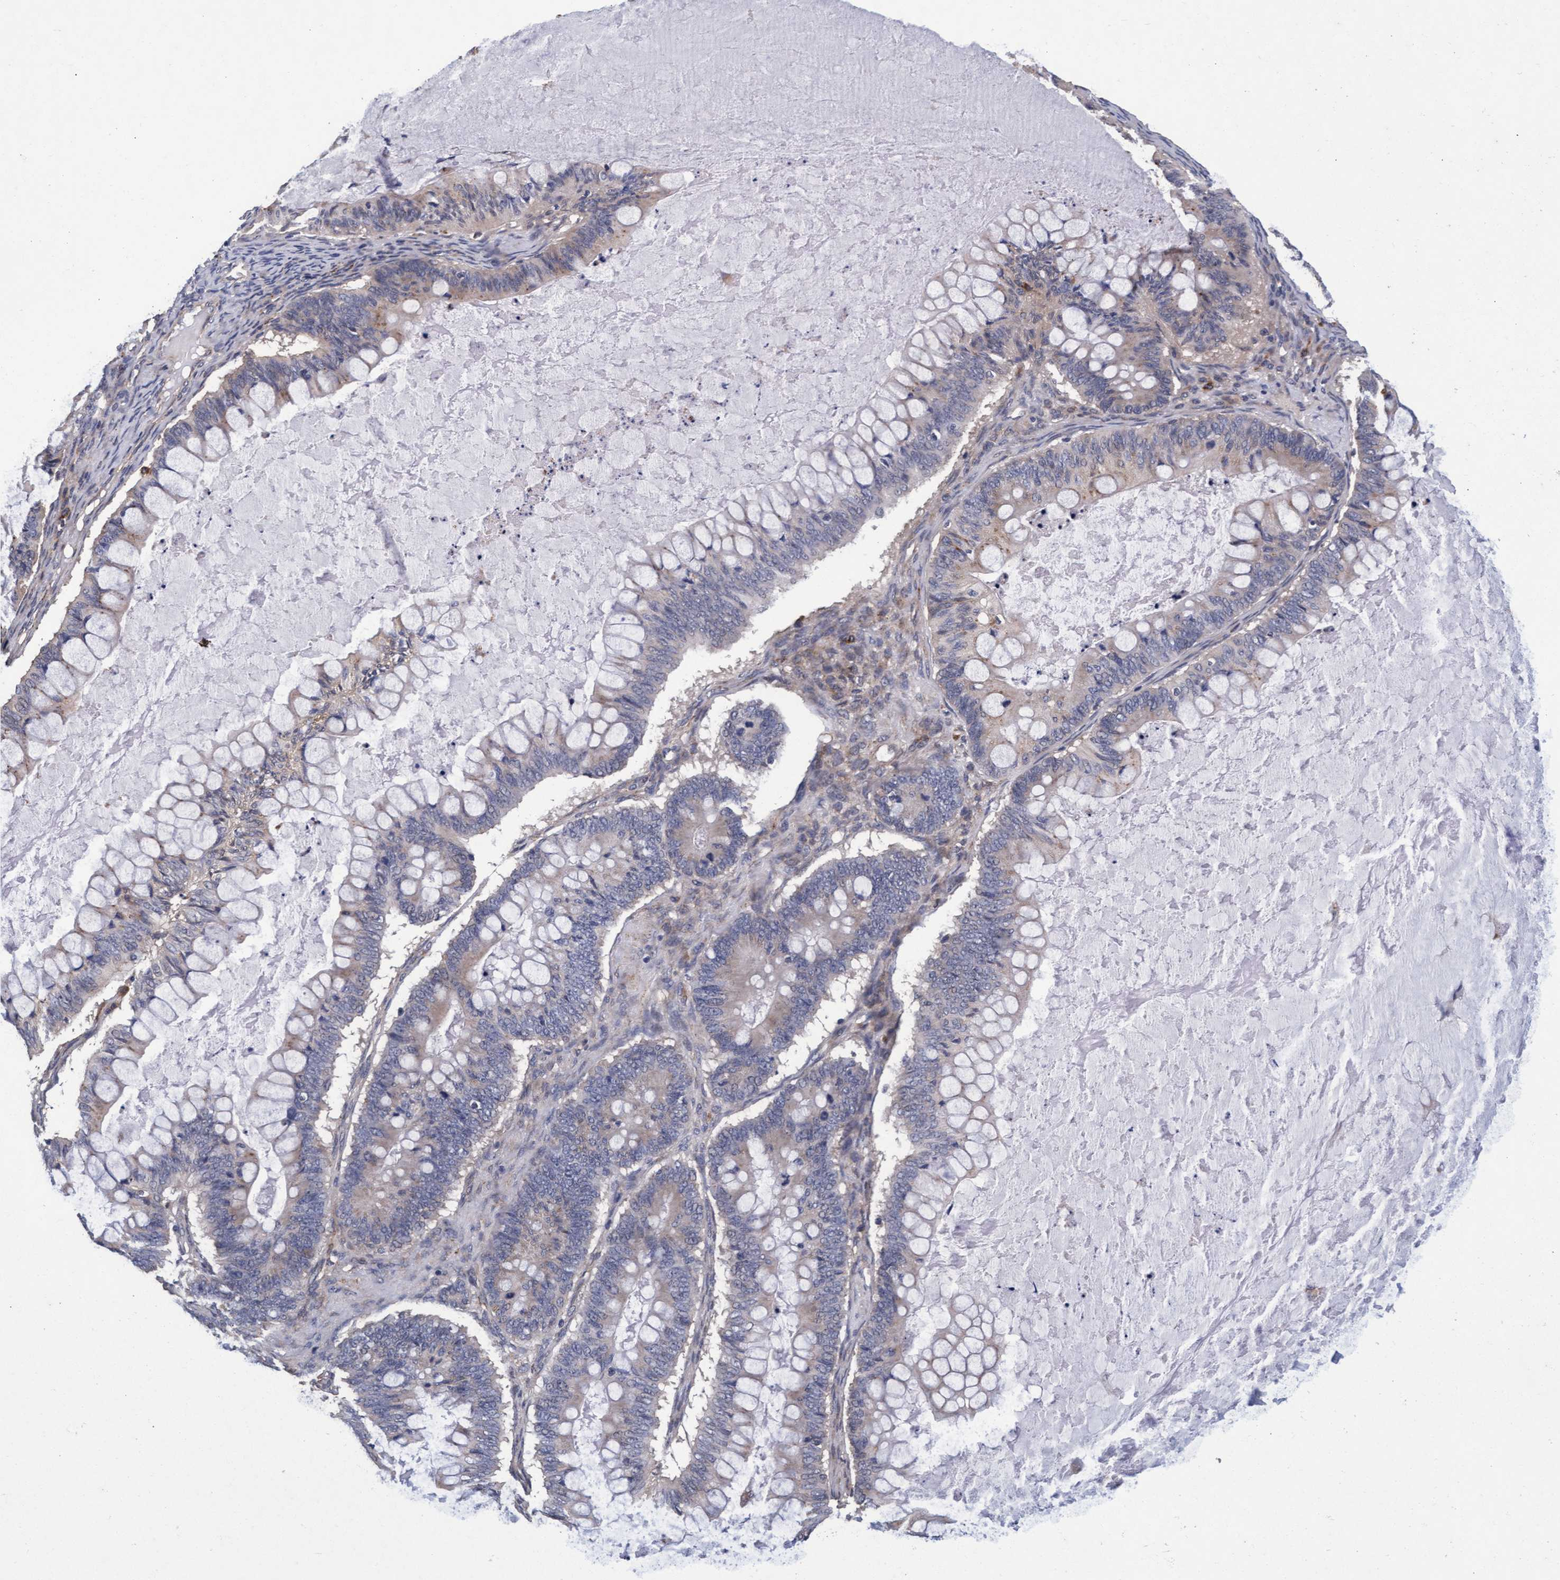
{"staining": {"intensity": "negative", "quantity": "none", "location": "none"}, "tissue": "ovarian cancer", "cell_type": "Tumor cells", "image_type": "cancer", "snomed": [{"axis": "morphology", "description": "Cystadenocarcinoma, mucinous, NOS"}, {"axis": "topography", "description": "Ovary"}], "caption": "An image of human ovarian cancer is negative for staining in tumor cells.", "gene": "CPQ", "patient": {"sex": "female", "age": 61}}